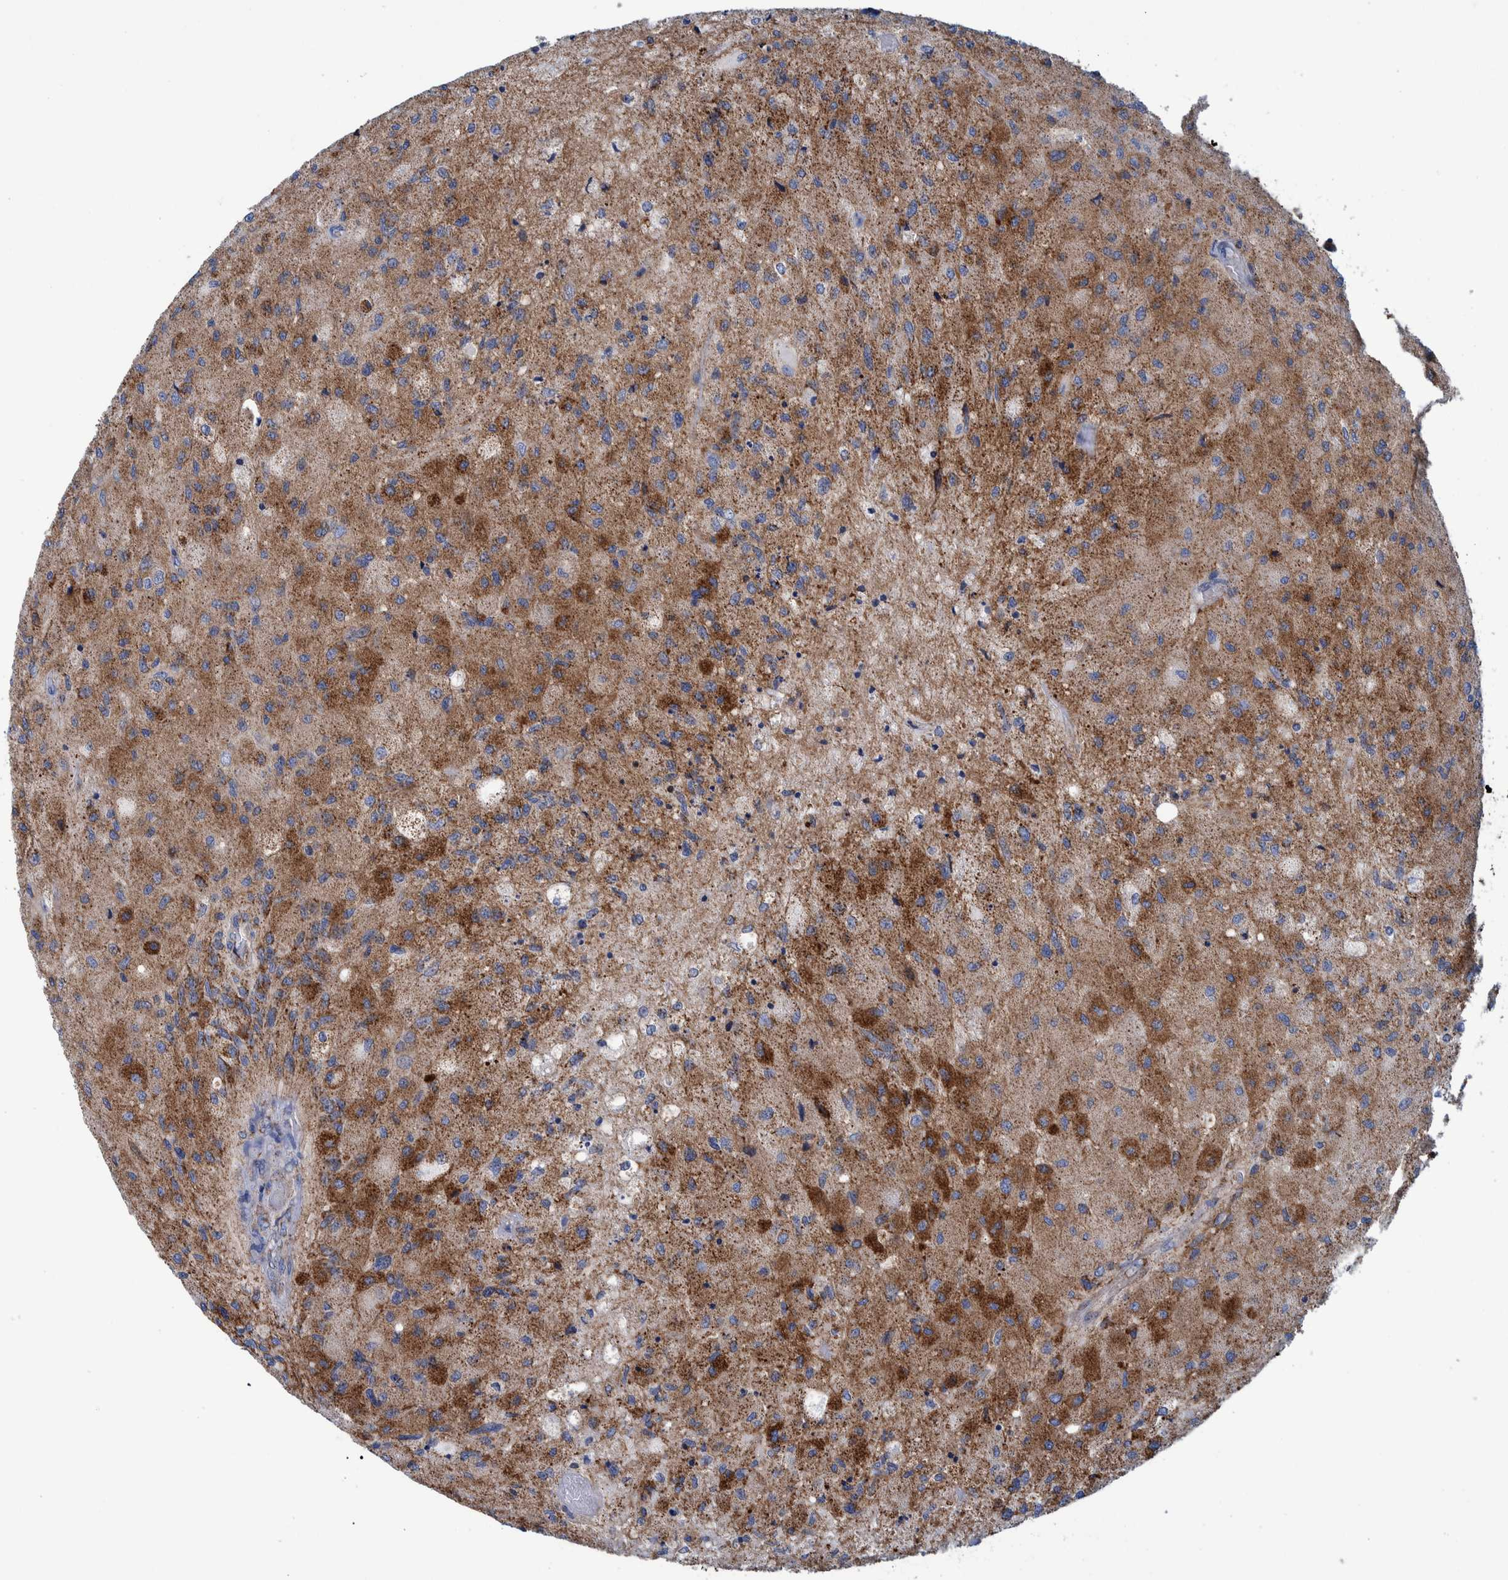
{"staining": {"intensity": "moderate", "quantity": ">75%", "location": "cytoplasmic/membranous"}, "tissue": "glioma", "cell_type": "Tumor cells", "image_type": "cancer", "snomed": [{"axis": "morphology", "description": "Normal tissue, NOS"}, {"axis": "morphology", "description": "Glioma, malignant, High grade"}, {"axis": "topography", "description": "Cerebral cortex"}], "caption": "Glioma stained for a protein (brown) exhibits moderate cytoplasmic/membranous positive positivity in about >75% of tumor cells.", "gene": "BZW2", "patient": {"sex": "male", "age": 77}}